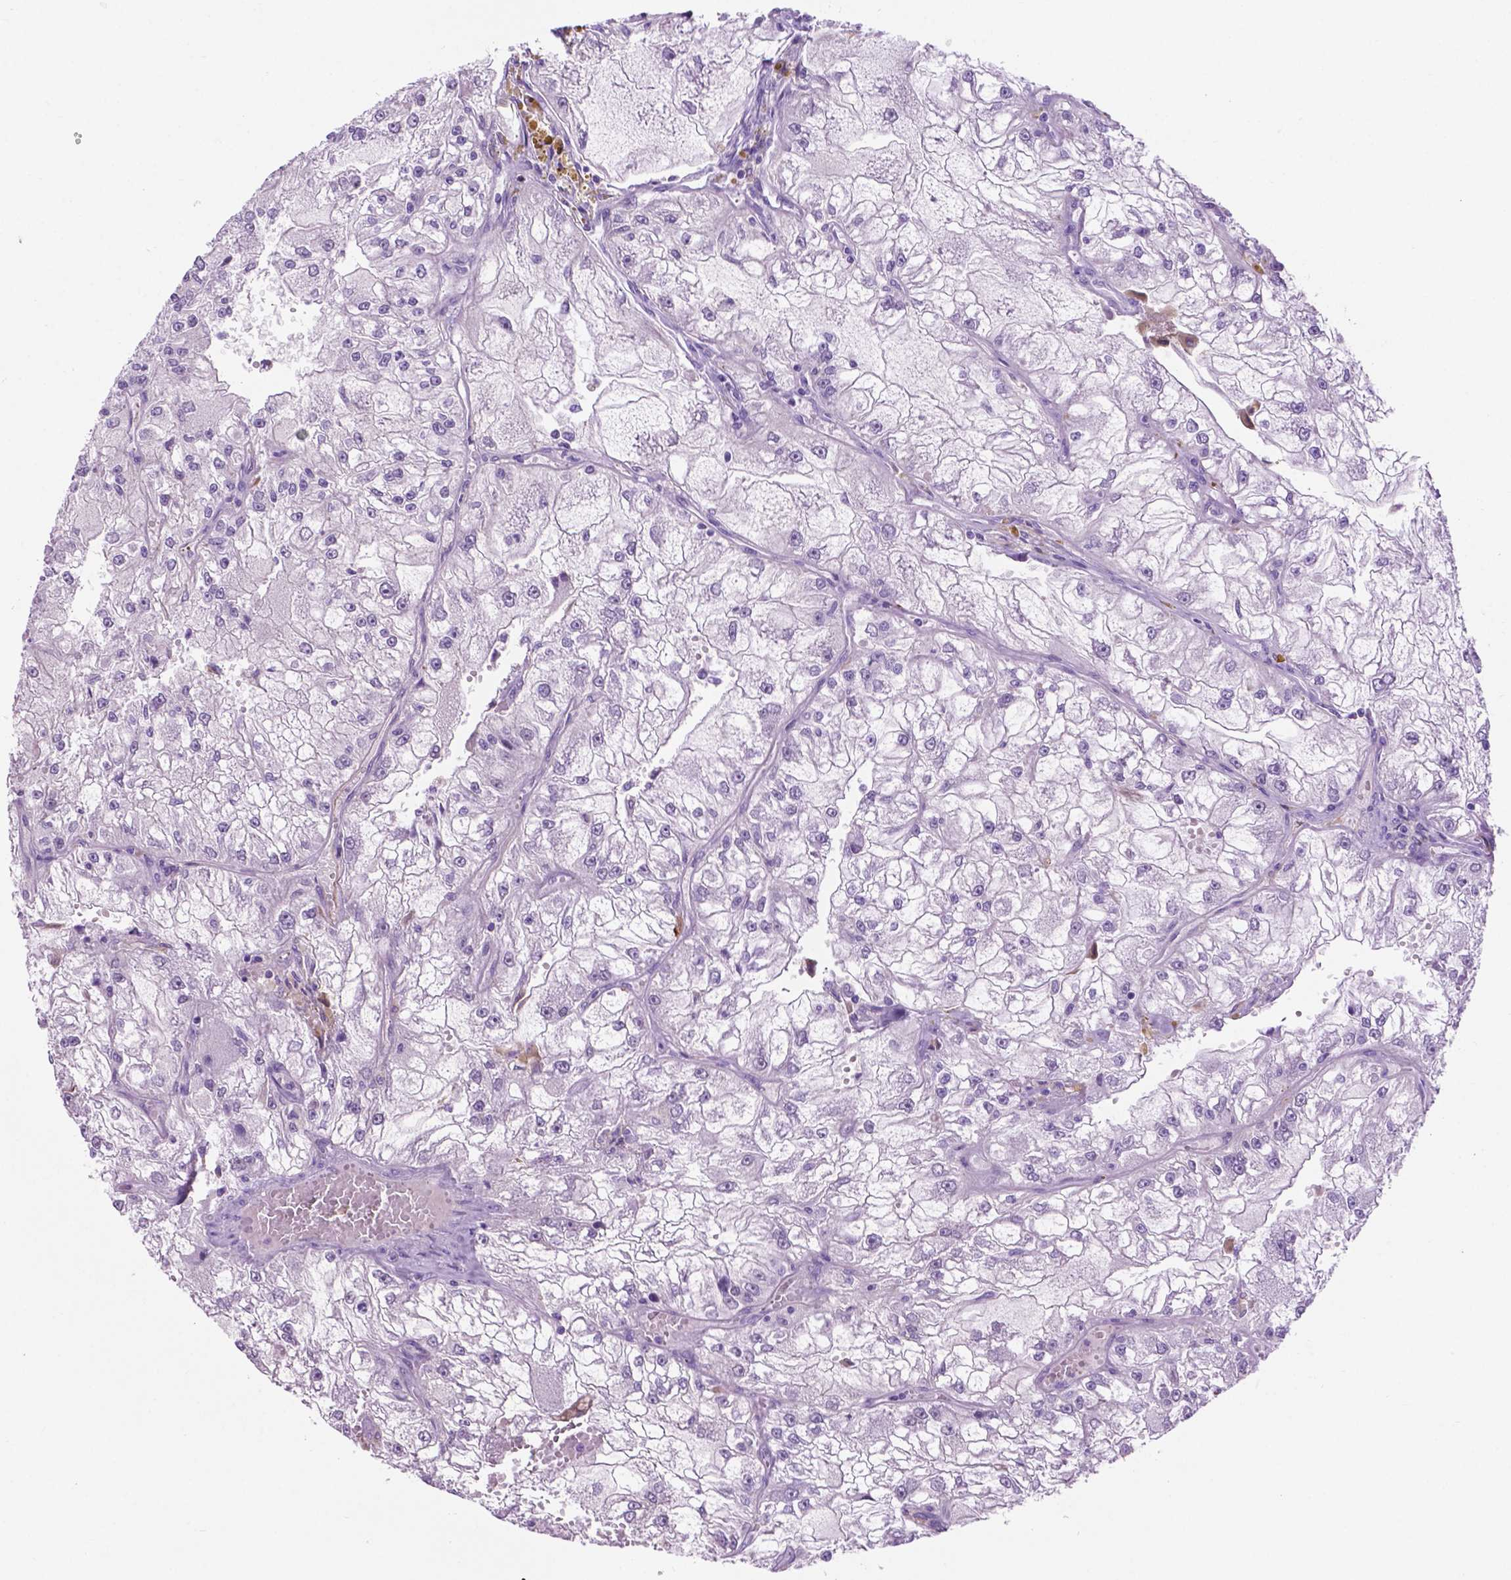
{"staining": {"intensity": "negative", "quantity": "none", "location": "none"}, "tissue": "renal cancer", "cell_type": "Tumor cells", "image_type": "cancer", "snomed": [{"axis": "morphology", "description": "Adenocarcinoma, NOS"}, {"axis": "topography", "description": "Kidney"}], "caption": "Immunohistochemistry (IHC) histopathology image of neoplastic tissue: human renal cancer stained with DAB (3,3'-diaminobenzidine) exhibits no significant protein expression in tumor cells. (DAB immunohistochemistry, high magnification).", "gene": "ACY3", "patient": {"sex": "female", "age": 72}}